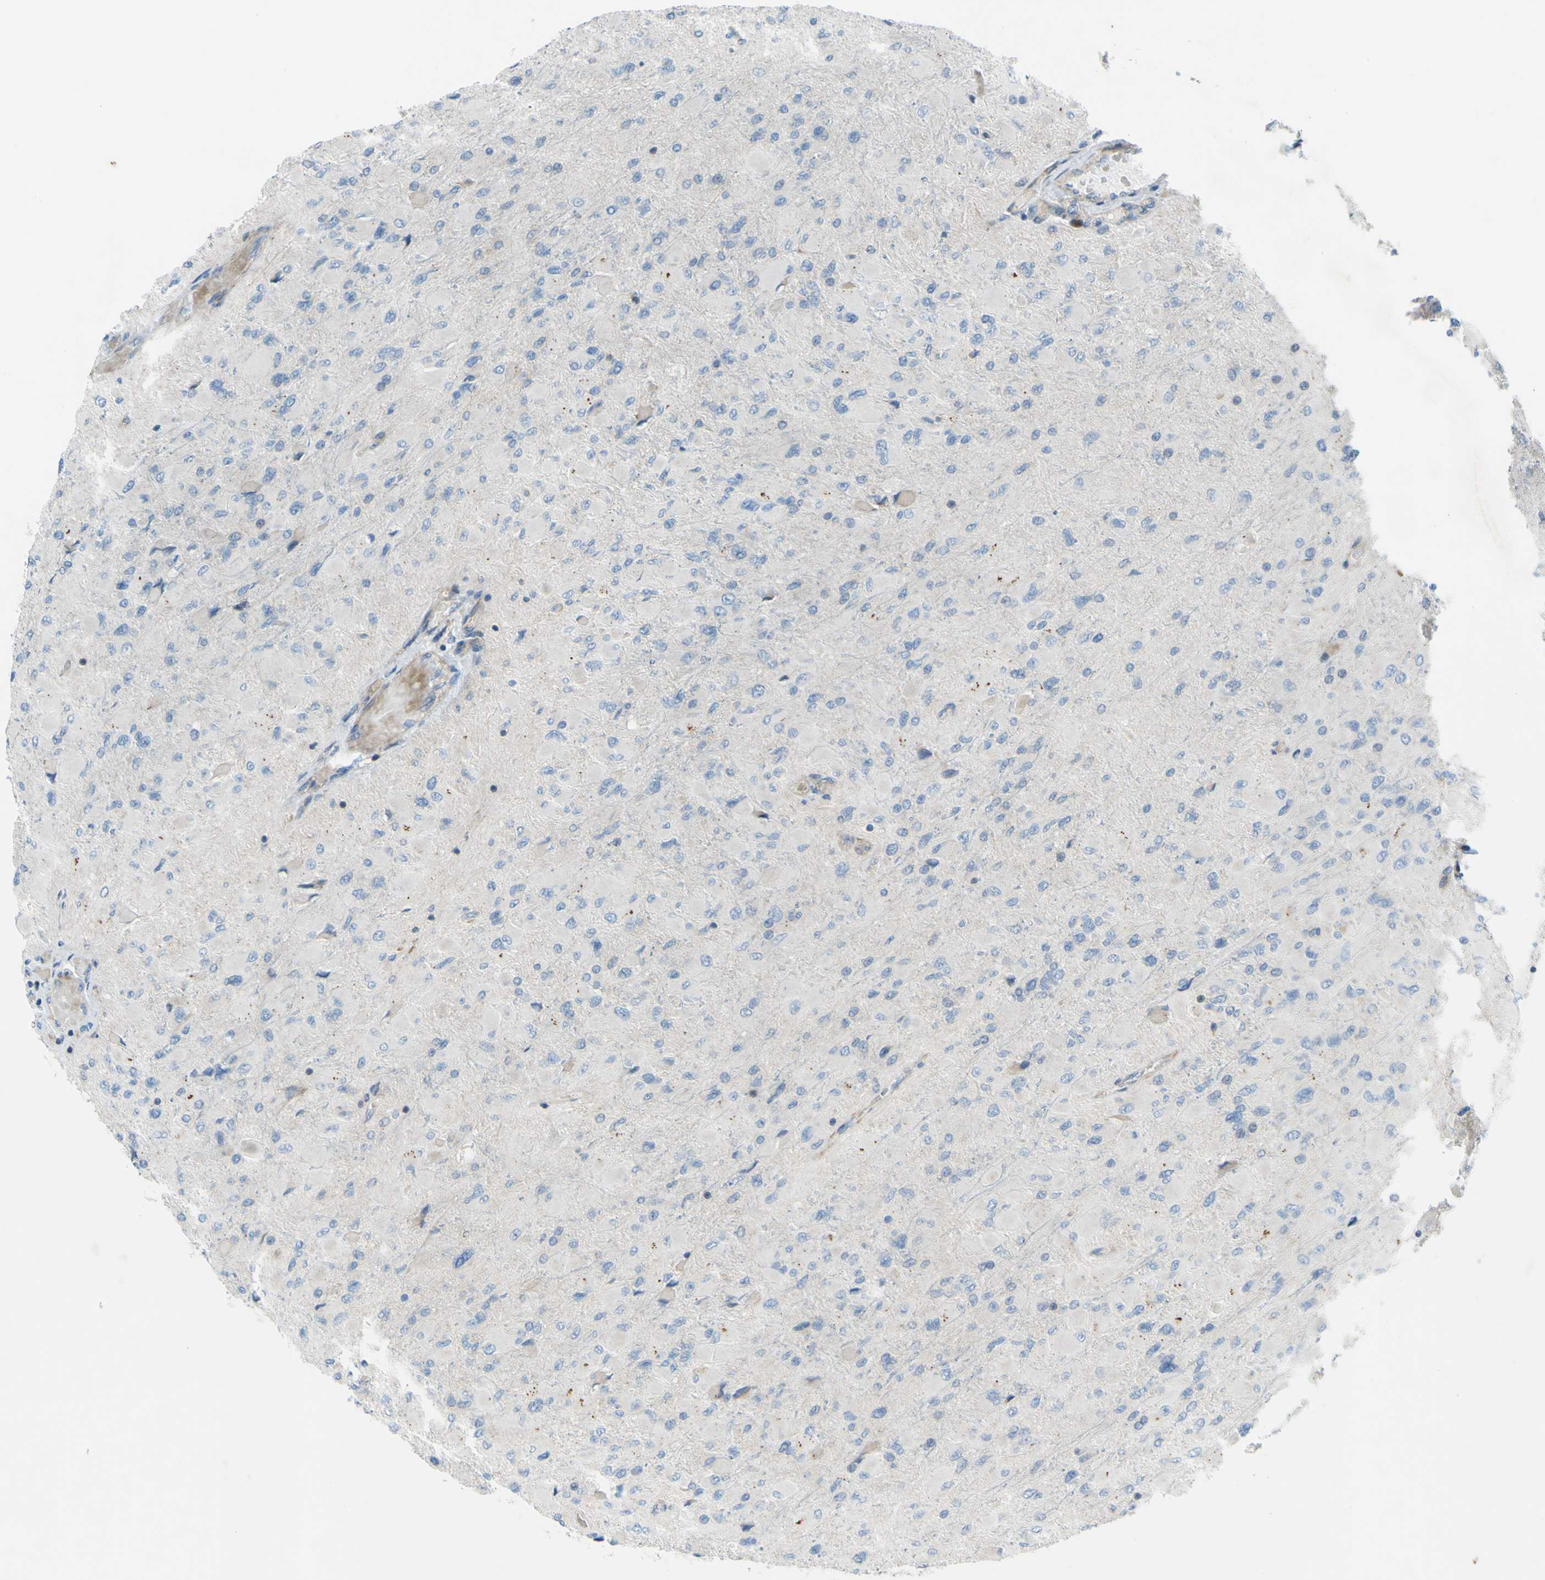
{"staining": {"intensity": "negative", "quantity": "none", "location": "none"}, "tissue": "glioma", "cell_type": "Tumor cells", "image_type": "cancer", "snomed": [{"axis": "morphology", "description": "Glioma, malignant, High grade"}, {"axis": "topography", "description": "Cerebral cortex"}], "caption": "Immunohistochemistry image of neoplastic tissue: human glioma stained with DAB demonstrates no significant protein staining in tumor cells.", "gene": "PAK2", "patient": {"sex": "female", "age": 36}}